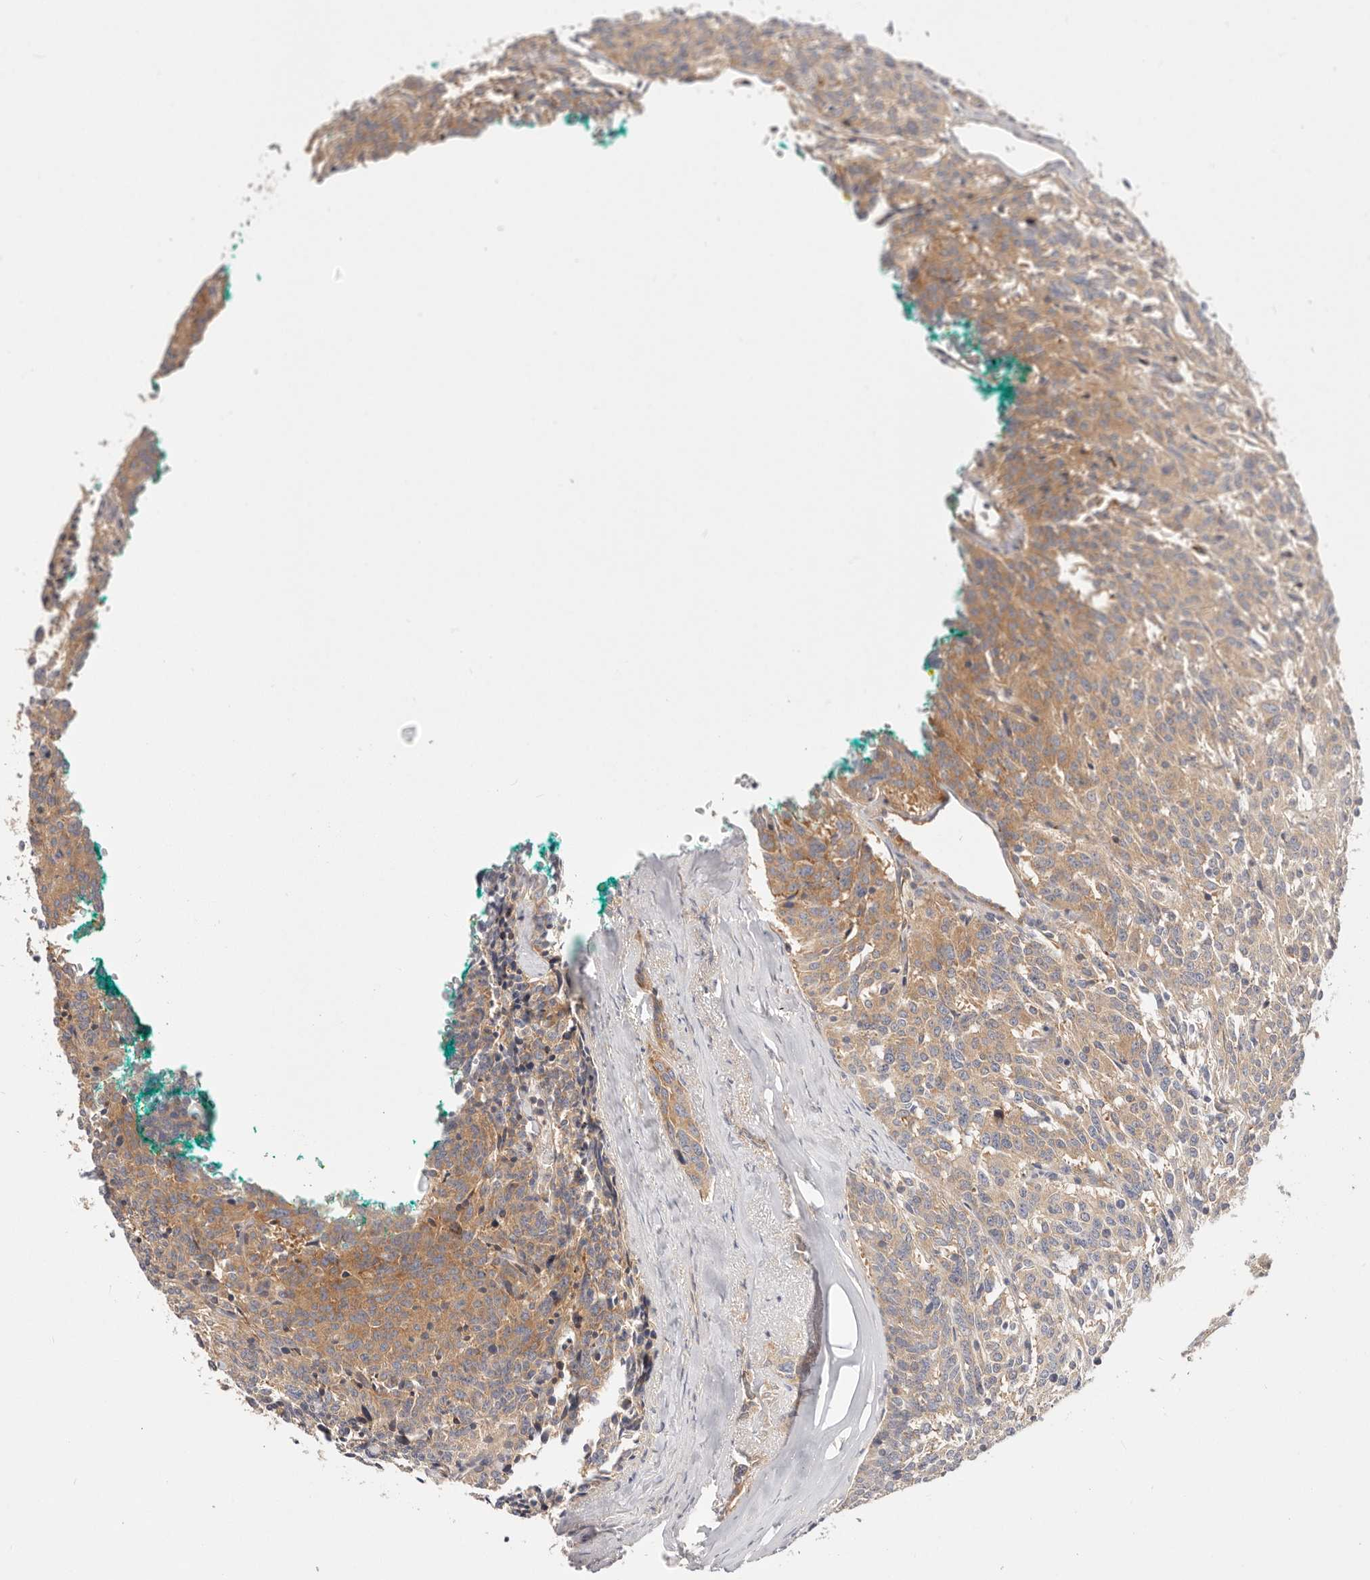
{"staining": {"intensity": "moderate", "quantity": ">75%", "location": "cytoplasmic/membranous"}, "tissue": "carcinoid", "cell_type": "Tumor cells", "image_type": "cancer", "snomed": [{"axis": "morphology", "description": "Carcinoid, malignant, NOS"}, {"axis": "topography", "description": "Lung"}], "caption": "The immunohistochemical stain highlights moderate cytoplasmic/membranous expression in tumor cells of carcinoid tissue. (DAB (3,3'-diaminobenzidine) = brown stain, brightfield microscopy at high magnification).", "gene": "KCMF1", "patient": {"sex": "female", "age": 46}}